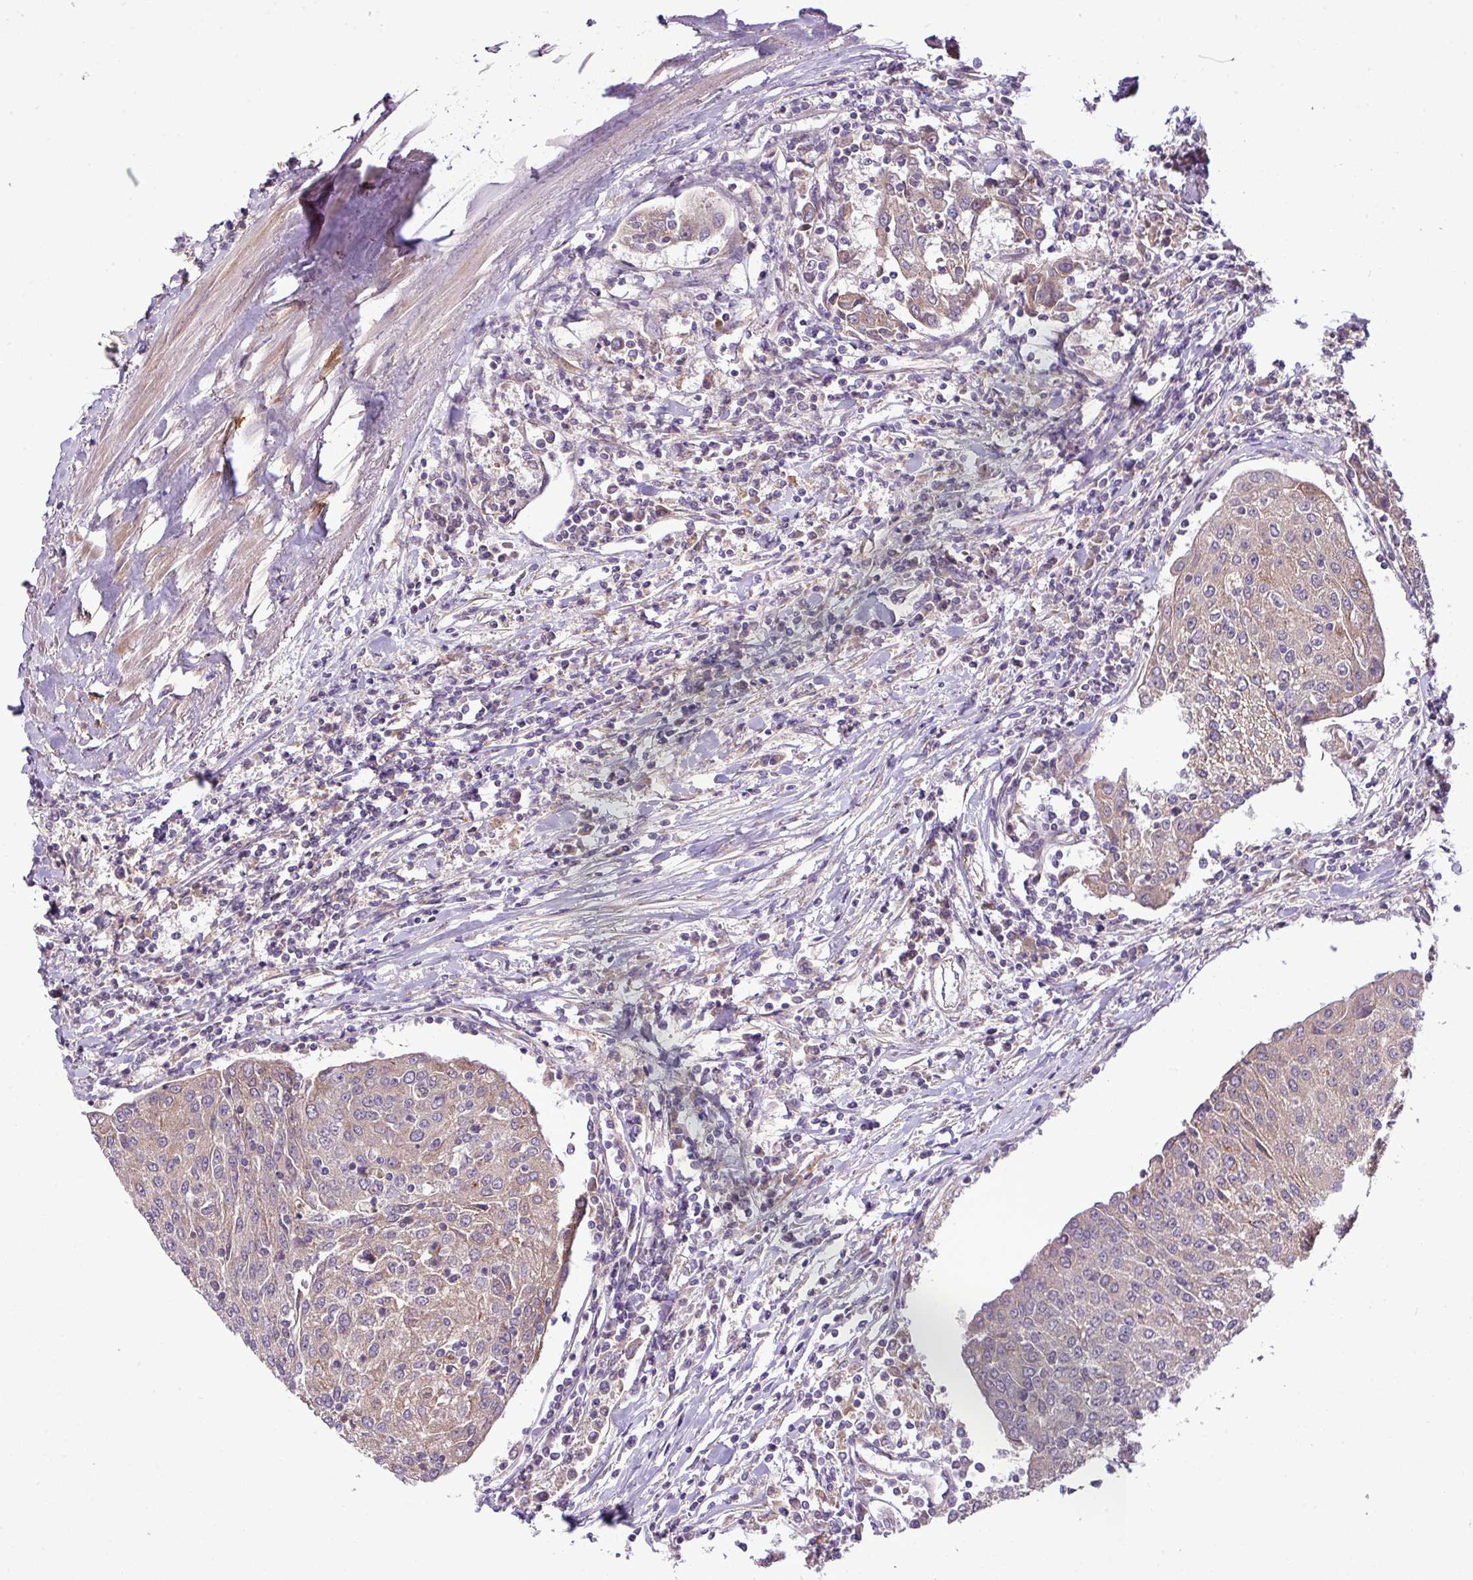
{"staining": {"intensity": "weak", "quantity": ">75%", "location": "cytoplasmic/membranous"}, "tissue": "urothelial cancer", "cell_type": "Tumor cells", "image_type": "cancer", "snomed": [{"axis": "morphology", "description": "Urothelial carcinoma, High grade"}, {"axis": "topography", "description": "Urinary bladder"}], "caption": "Immunohistochemical staining of human urothelial cancer demonstrates low levels of weak cytoplasmic/membranous protein staining in approximately >75% of tumor cells.", "gene": "XIAP", "patient": {"sex": "female", "age": 85}}